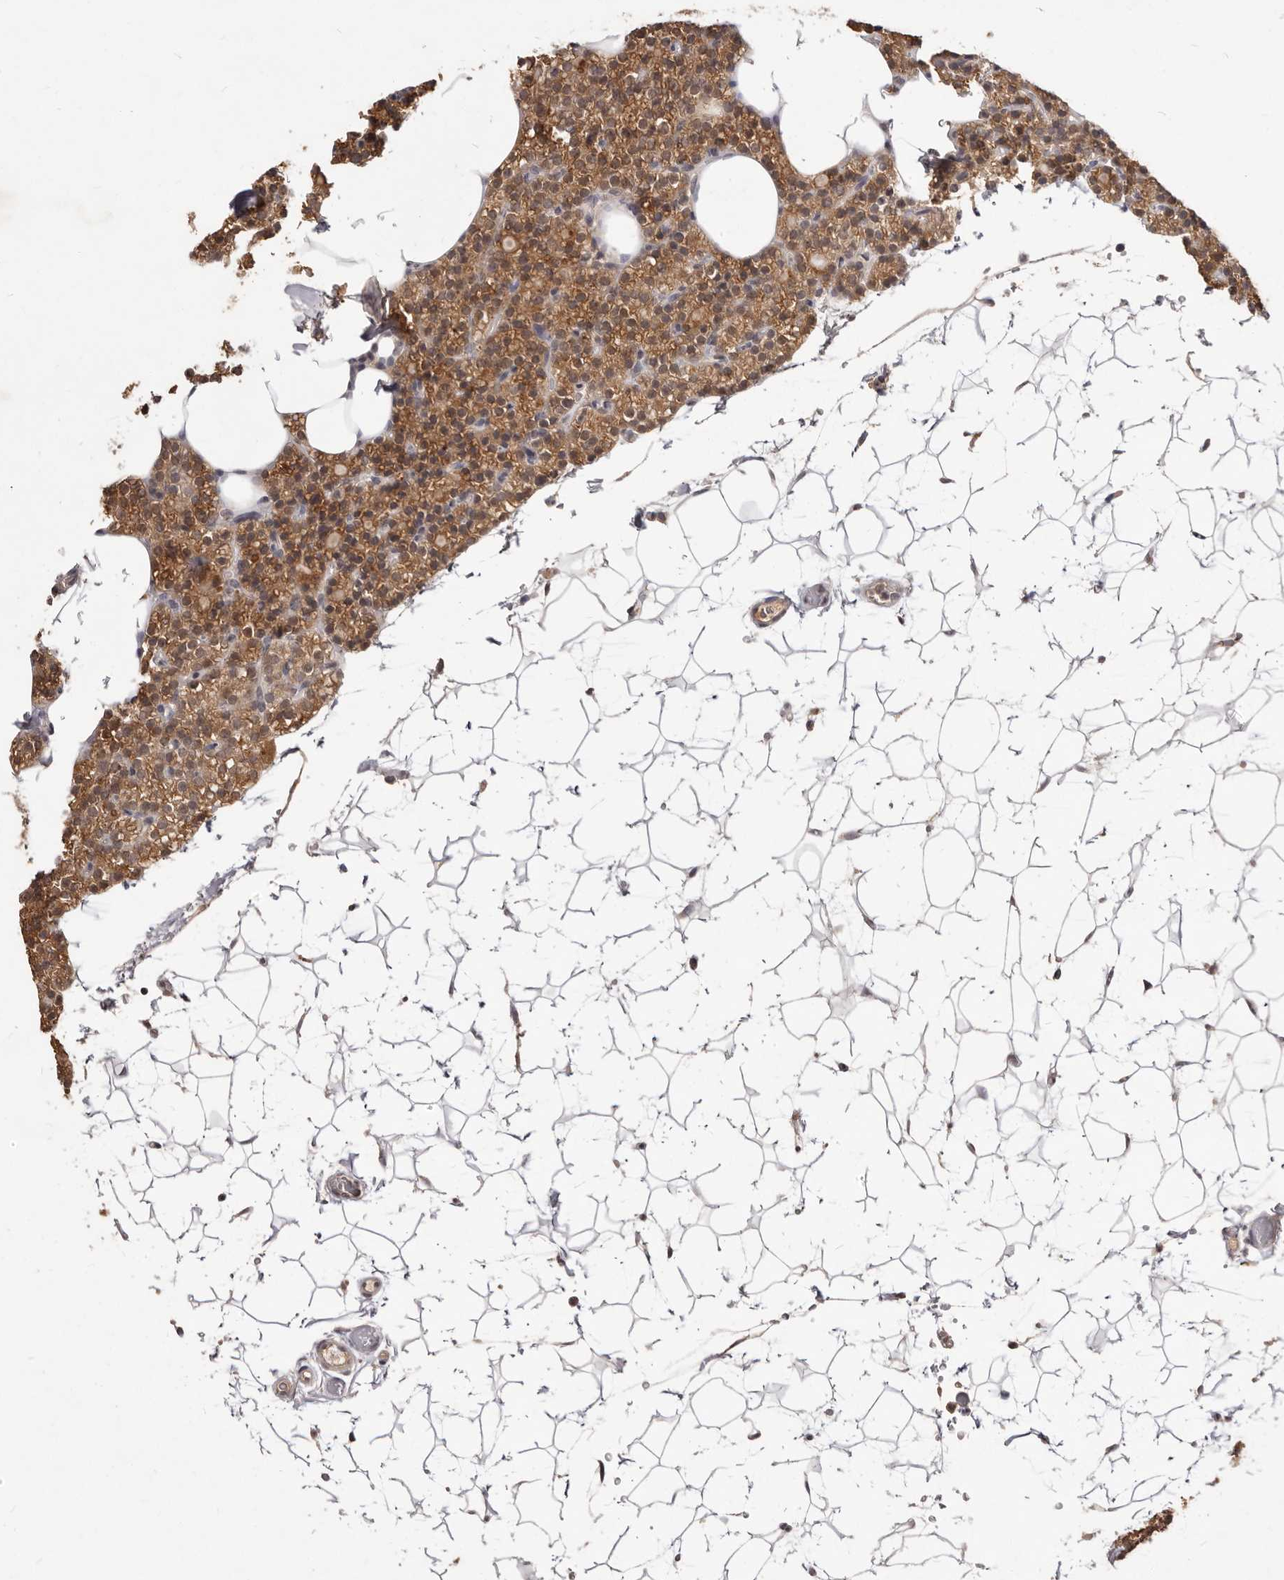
{"staining": {"intensity": "moderate", "quantity": ">75%", "location": "cytoplasmic/membranous"}, "tissue": "parathyroid gland", "cell_type": "Glandular cells", "image_type": "normal", "snomed": [{"axis": "morphology", "description": "Normal tissue, NOS"}, {"axis": "topography", "description": "Parathyroid gland"}], "caption": "Glandular cells reveal medium levels of moderate cytoplasmic/membranous expression in approximately >75% of cells in benign human parathyroid gland.", "gene": "TSPAN13", "patient": {"sex": "female", "age": 56}}